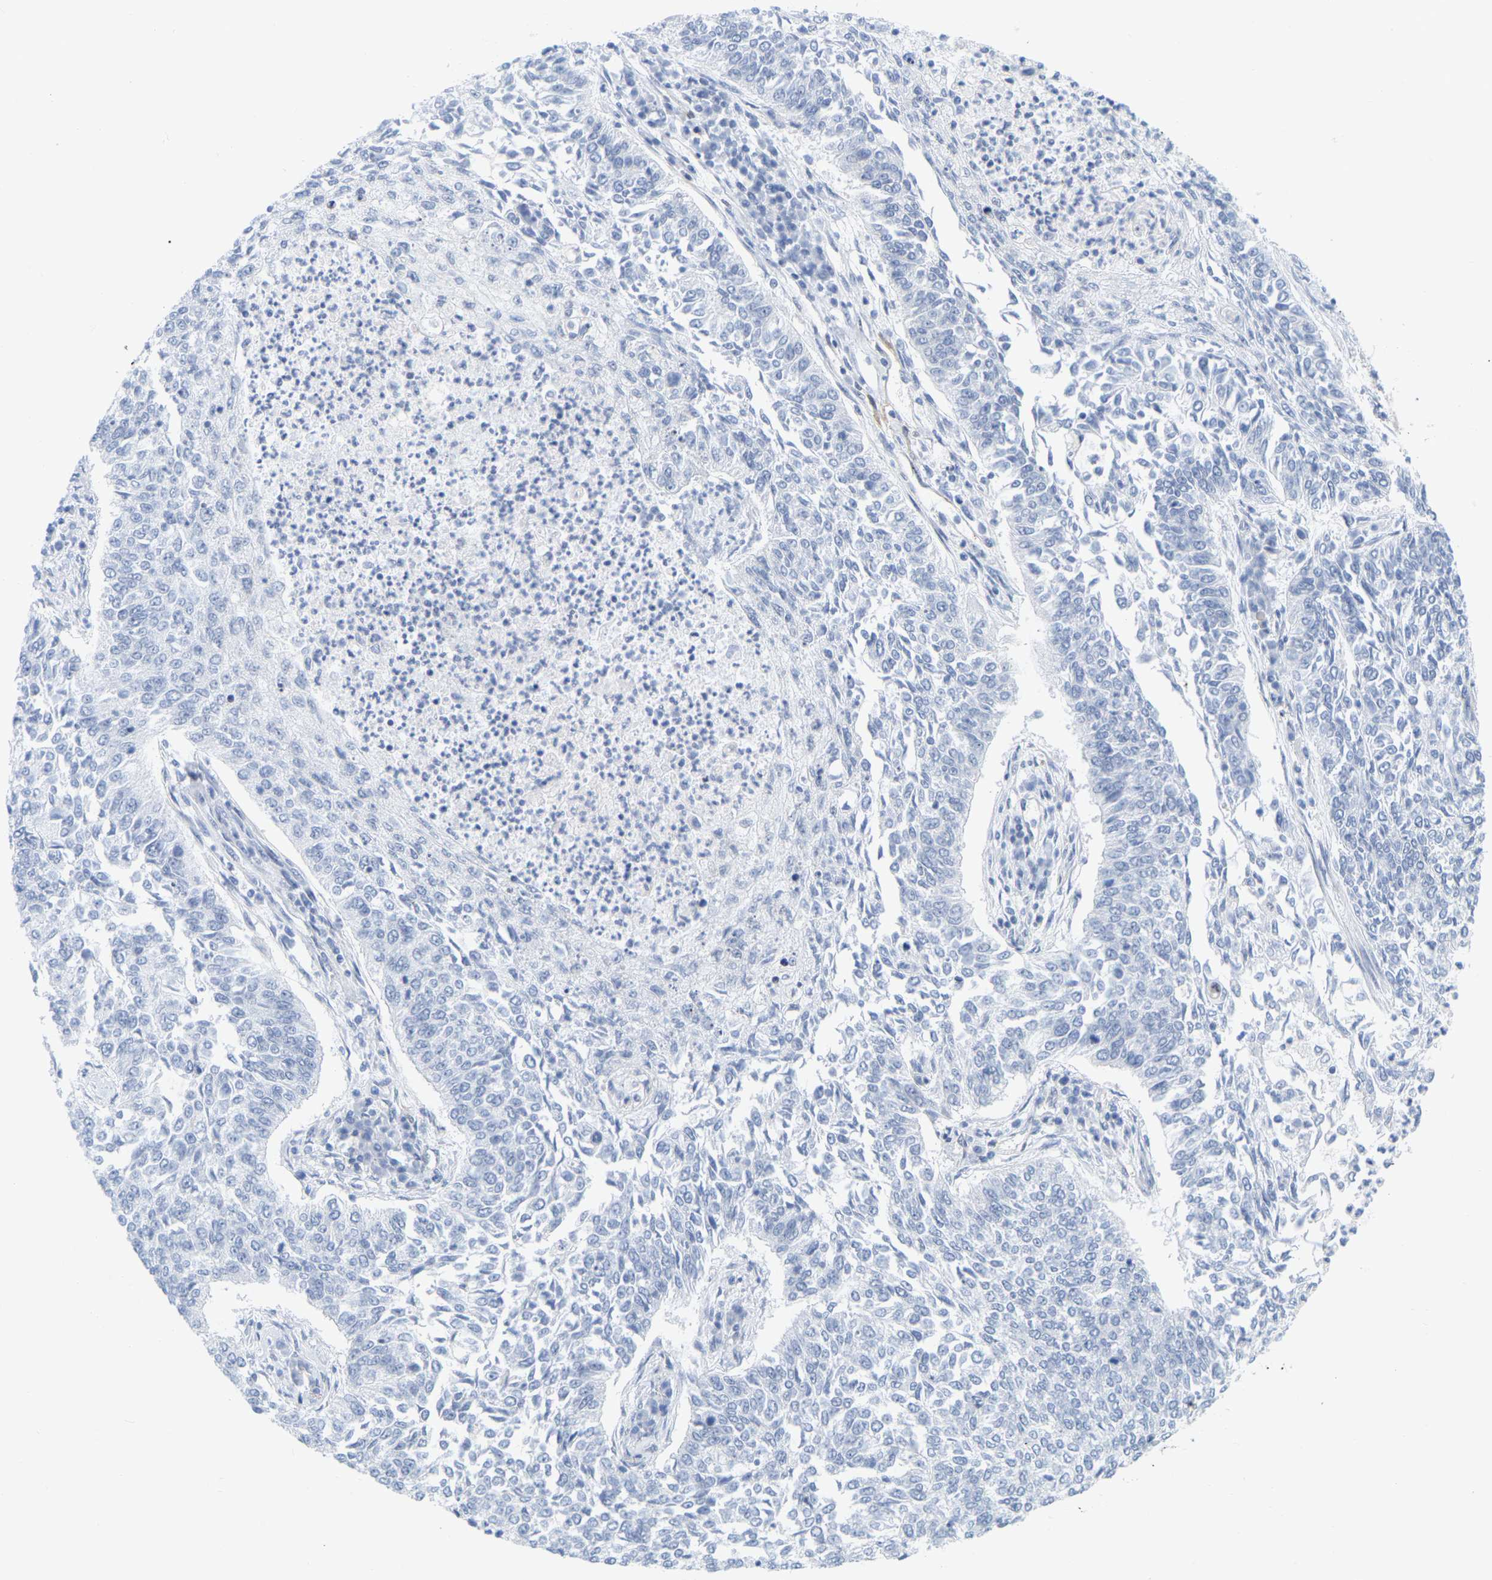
{"staining": {"intensity": "negative", "quantity": "none", "location": "none"}, "tissue": "lung cancer", "cell_type": "Tumor cells", "image_type": "cancer", "snomed": [{"axis": "morphology", "description": "Normal tissue, NOS"}, {"axis": "morphology", "description": "Squamous cell carcinoma, NOS"}, {"axis": "topography", "description": "Cartilage tissue"}, {"axis": "topography", "description": "Bronchus"}, {"axis": "topography", "description": "Lung"}], "caption": "Lung cancer was stained to show a protein in brown. There is no significant expression in tumor cells.", "gene": "RAPH1", "patient": {"sex": "female", "age": 49}}